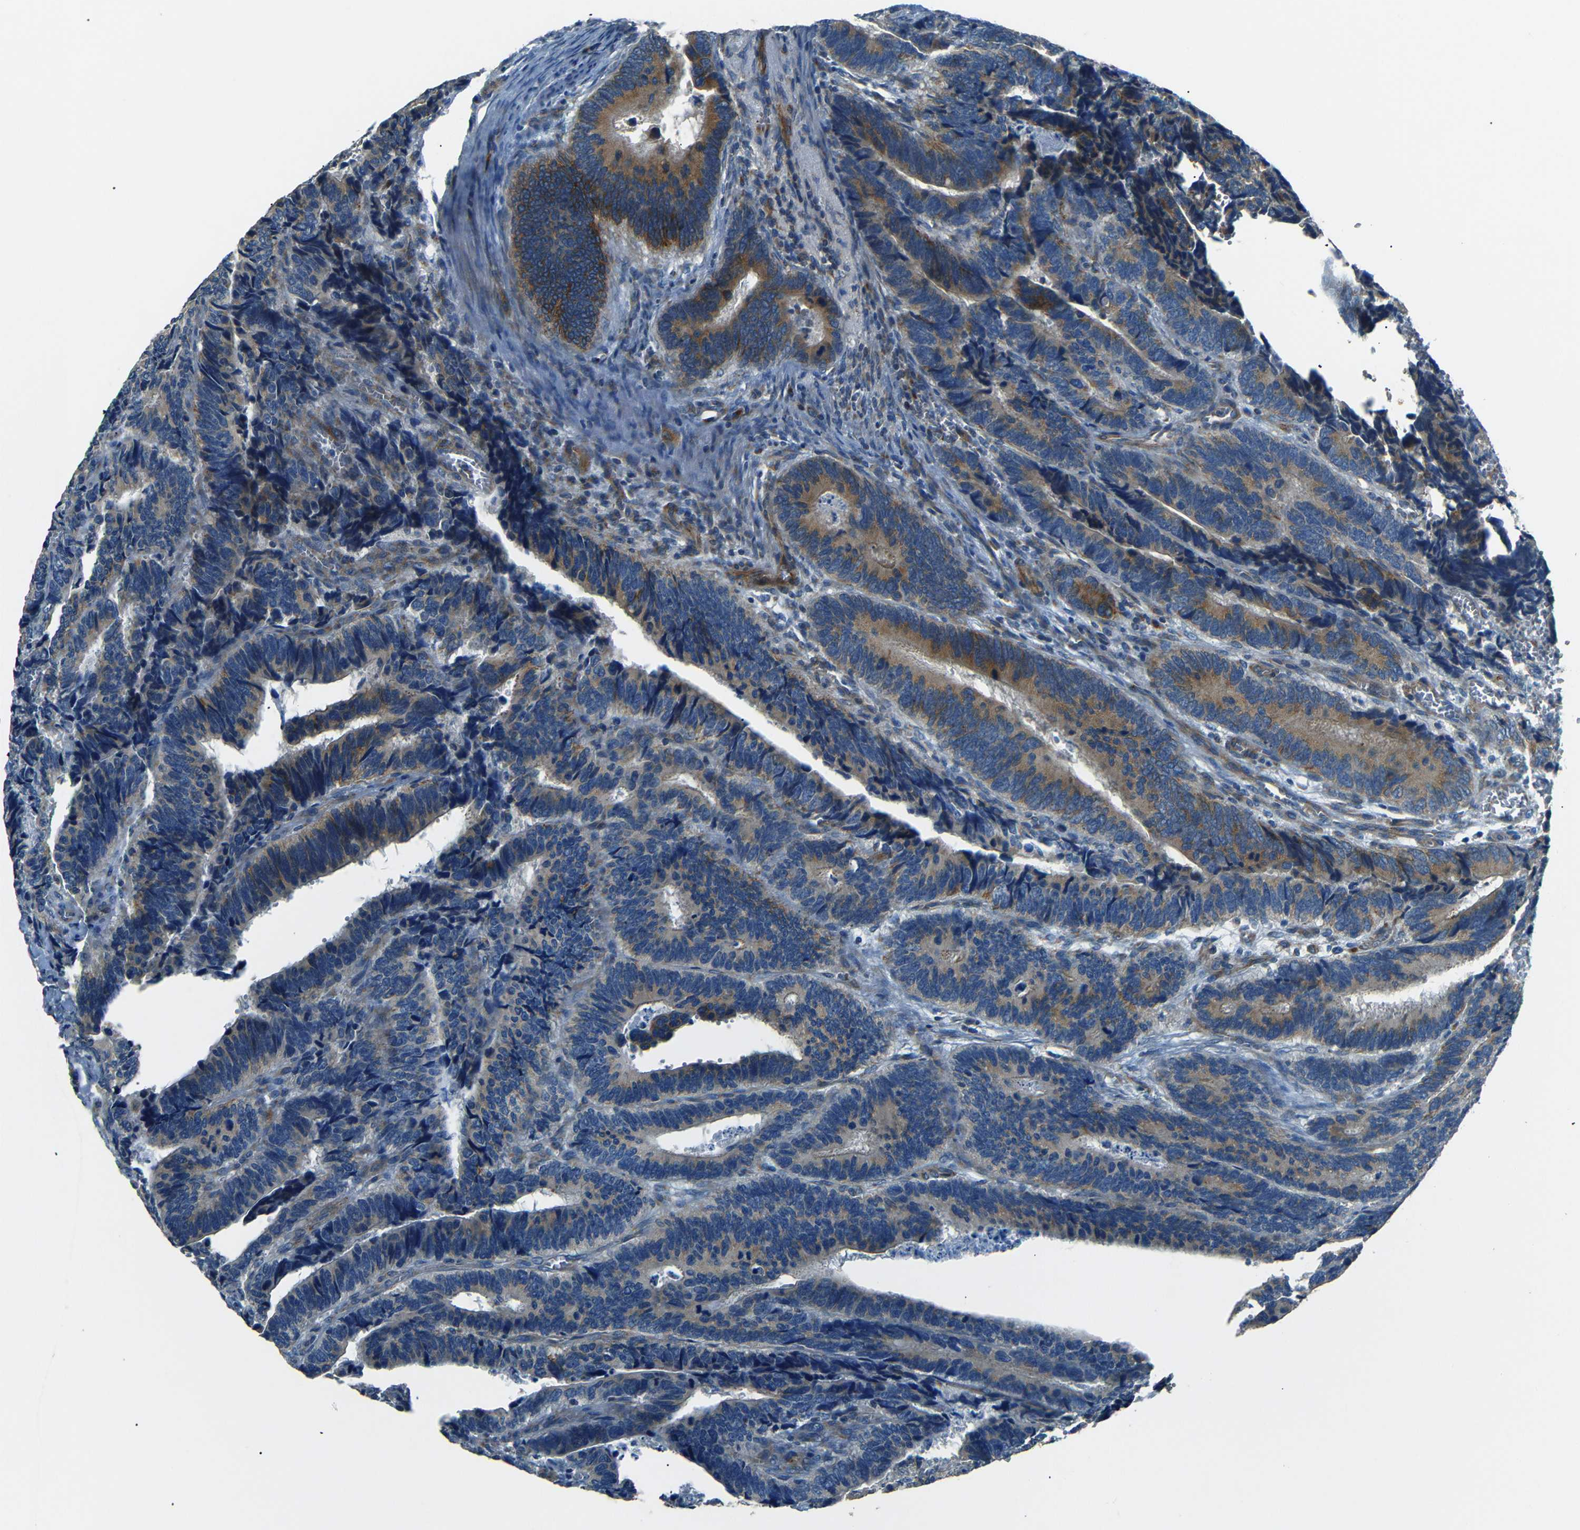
{"staining": {"intensity": "moderate", "quantity": "25%-75%", "location": "cytoplasmic/membranous"}, "tissue": "colorectal cancer", "cell_type": "Tumor cells", "image_type": "cancer", "snomed": [{"axis": "morphology", "description": "Adenocarcinoma, NOS"}, {"axis": "topography", "description": "Colon"}], "caption": "This micrograph reveals immunohistochemistry (IHC) staining of adenocarcinoma (colorectal), with medium moderate cytoplasmic/membranous staining in approximately 25%-75% of tumor cells.", "gene": "NETO2", "patient": {"sex": "male", "age": 72}}